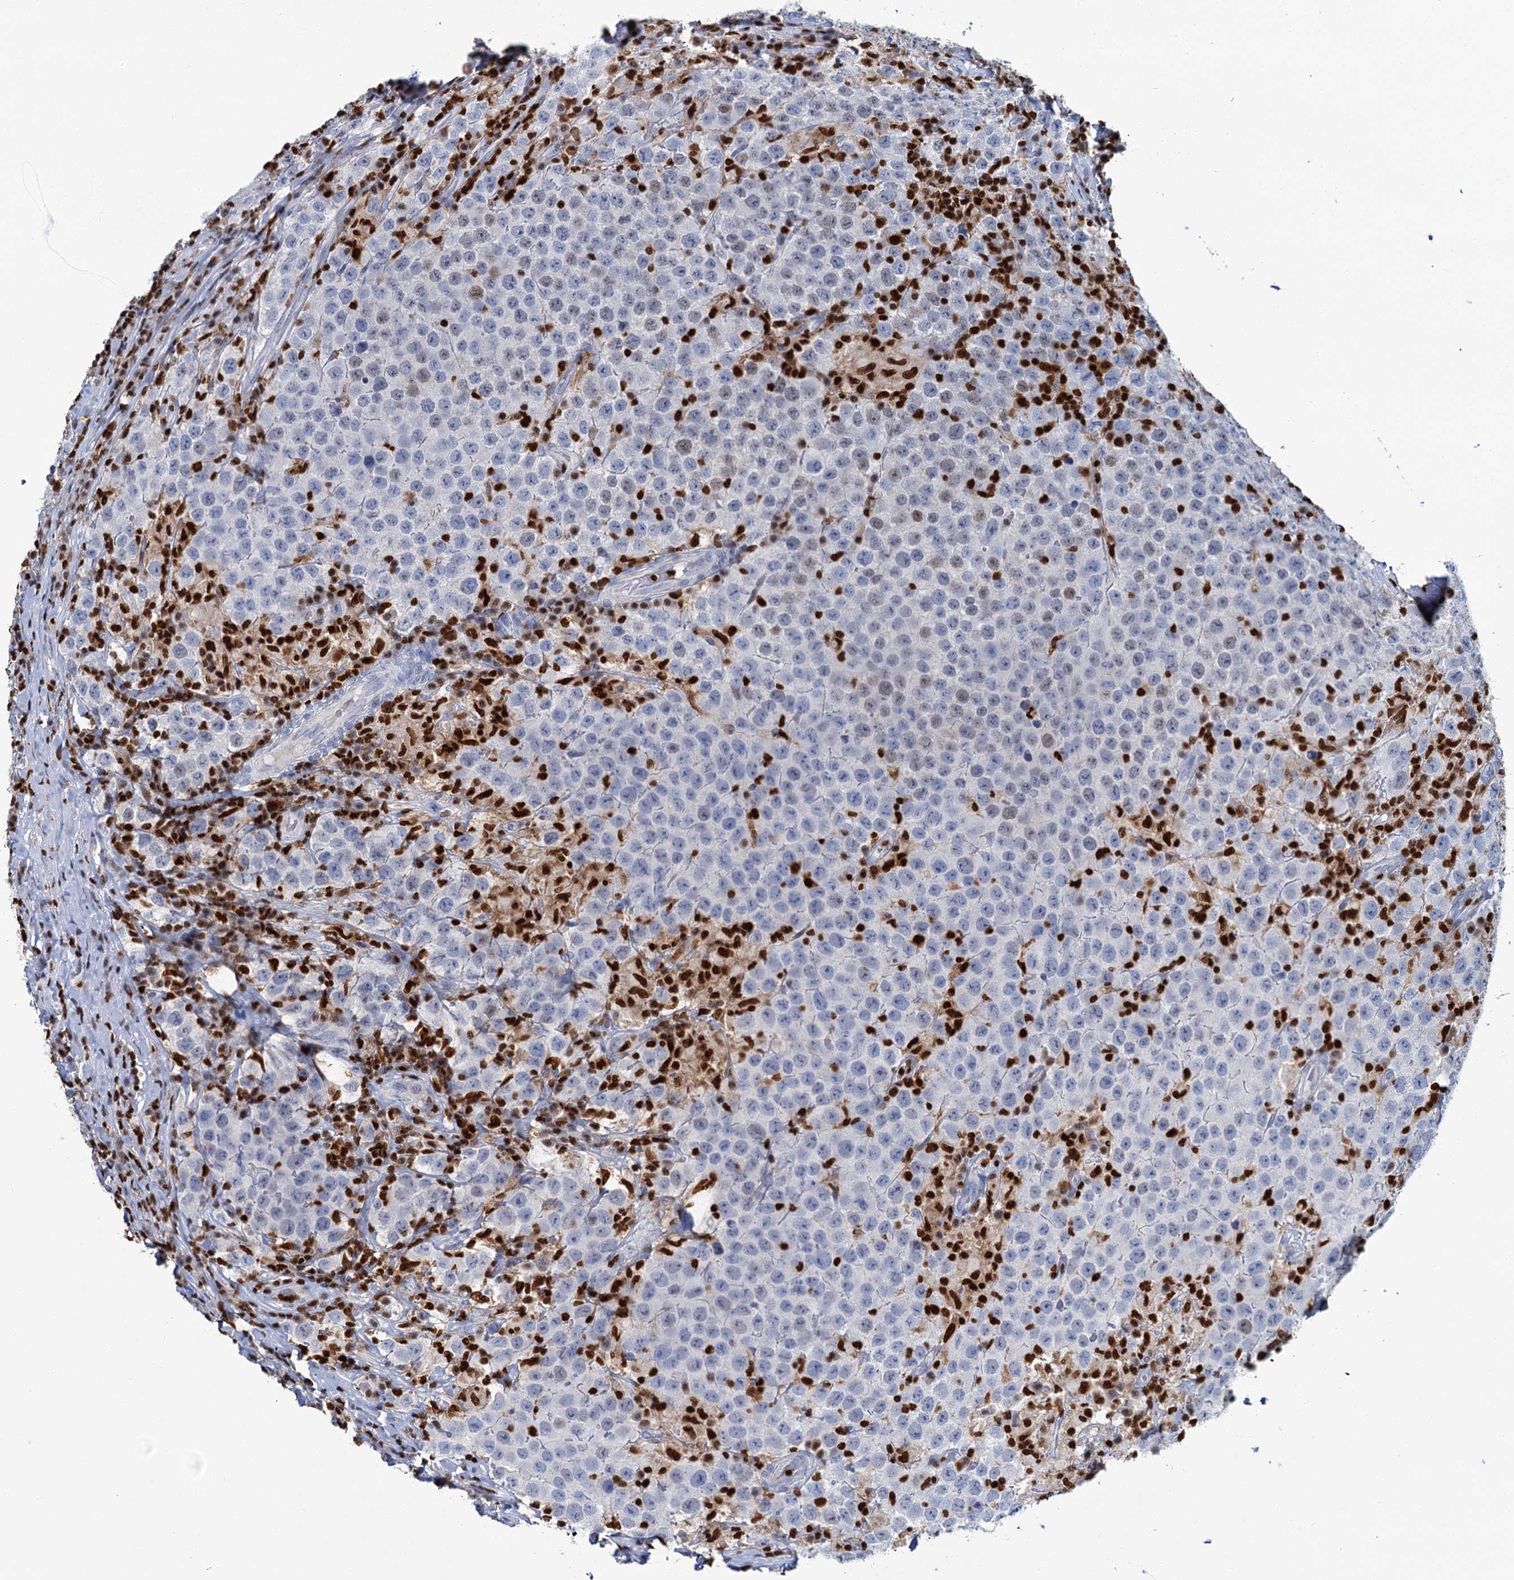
{"staining": {"intensity": "negative", "quantity": "none", "location": "none"}, "tissue": "testis cancer", "cell_type": "Tumor cells", "image_type": "cancer", "snomed": [{"axis": "morphology", "description": "Normal tissue, NOS"}, {"axis": "morphology", "description": "Urothelial carcinoma, High grade"}, {"axis": "morphology", "description": "Seminoma, NOS"}, {"axis": "morphology", "description": "Carcinoma, Embryonal, NOS"}, {"axis": "topography", "description": "Urinary bladder"}, {"axis": "topography", "description": "Testis"}], "caption": "The micrograph shows no staining of tumor cells in testis cancer (high-grade urothelial carcinoma).", "gene": "CELF2", "patient": {"sex": "male", "age": 41}}